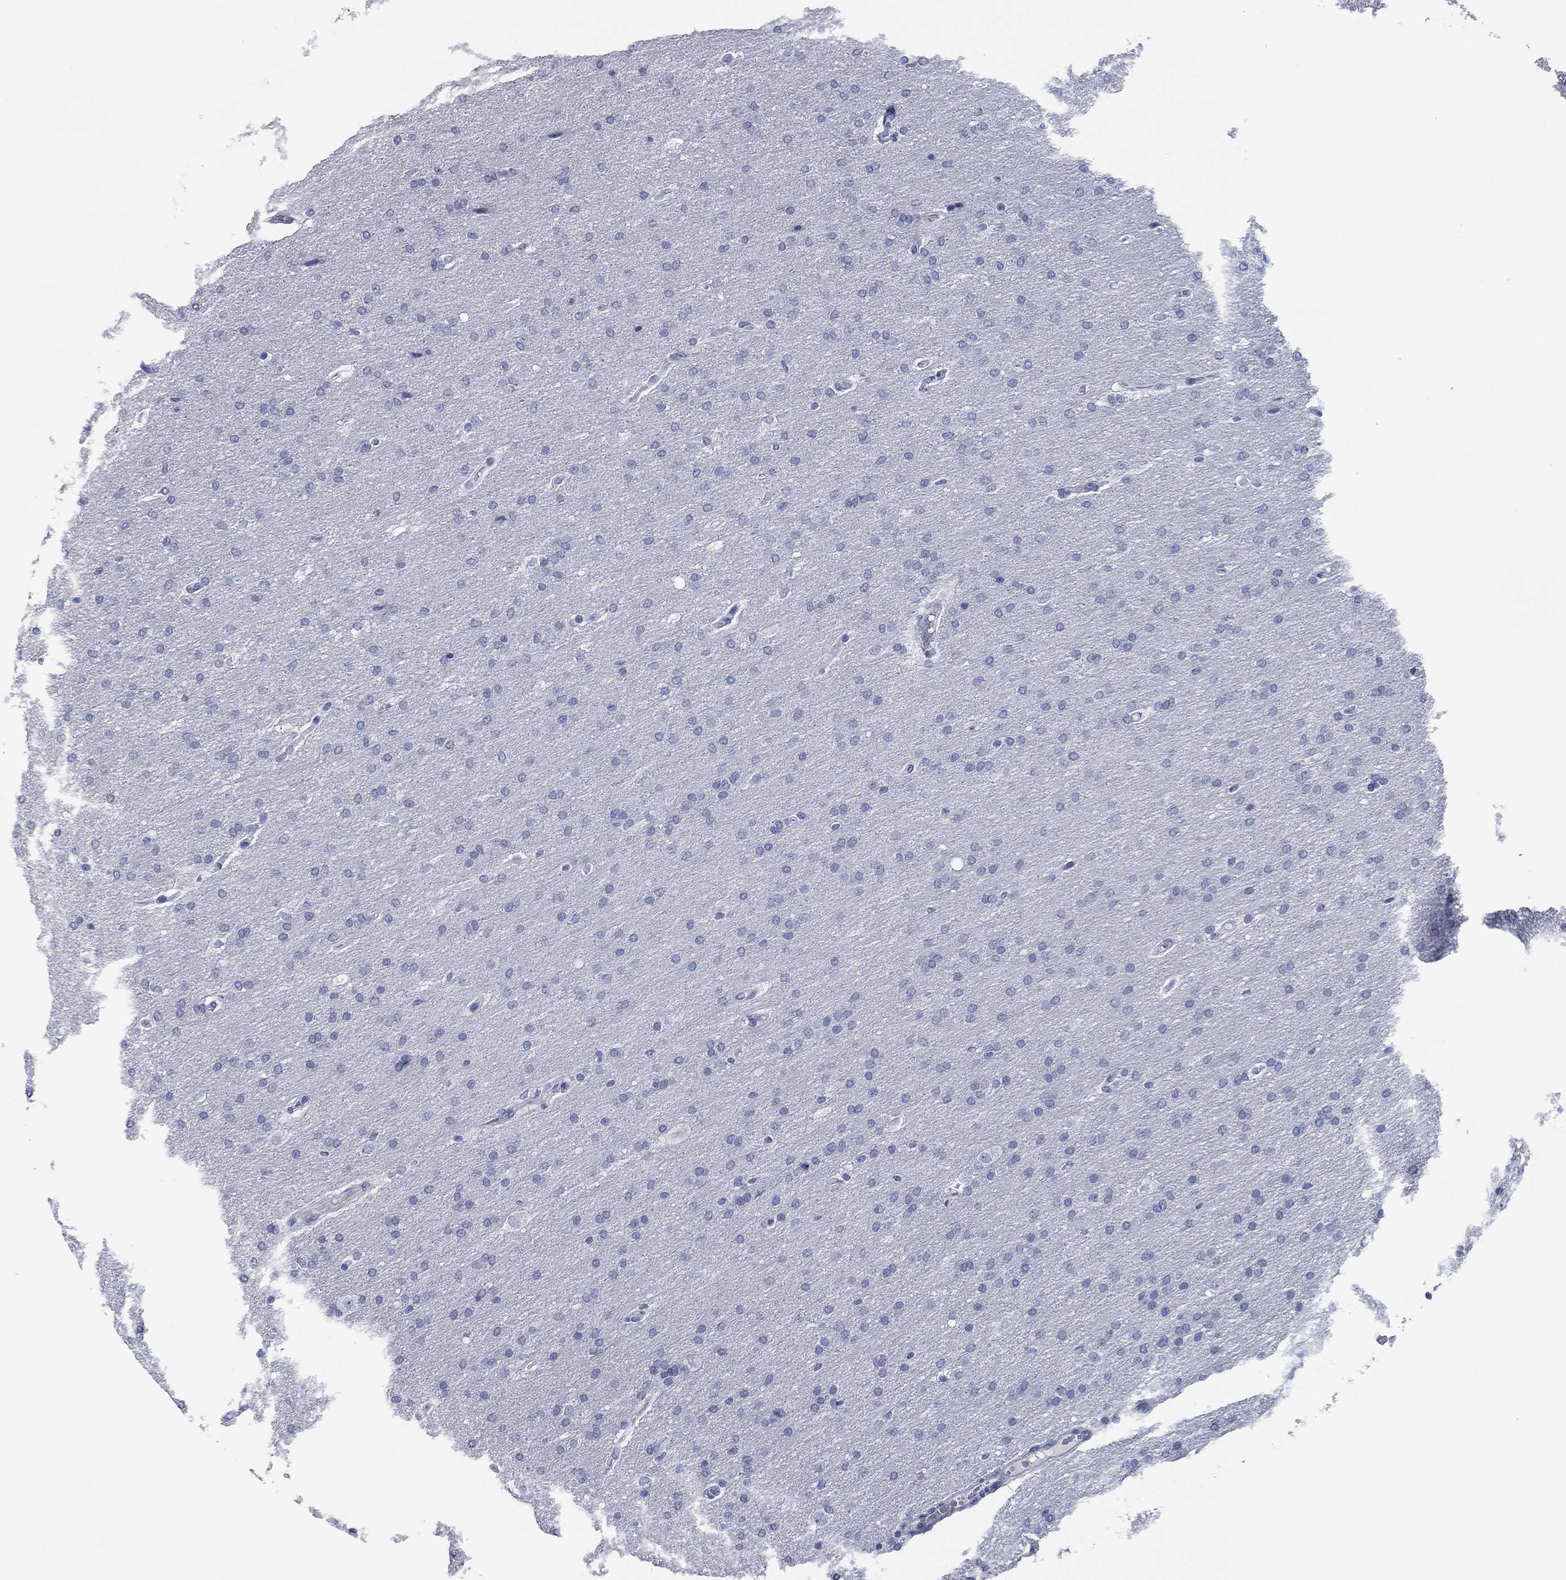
{"staining": {"intensity": "negative", "quantity": "none", "location": "none"}, "tissue": "glioma", "cell_type": "Tumor cells", "image_type": "cancer", "snomed": [{"axis": "morphology", "description": "Glioma, malignant, Low grade"}, {"axis": "topography", "description": "Brain"}], "caption": "Tumor cells show no significant protein staining in glioma.", "gene": "POU5F1", "patient": {"sex": "female", "age": 37}}